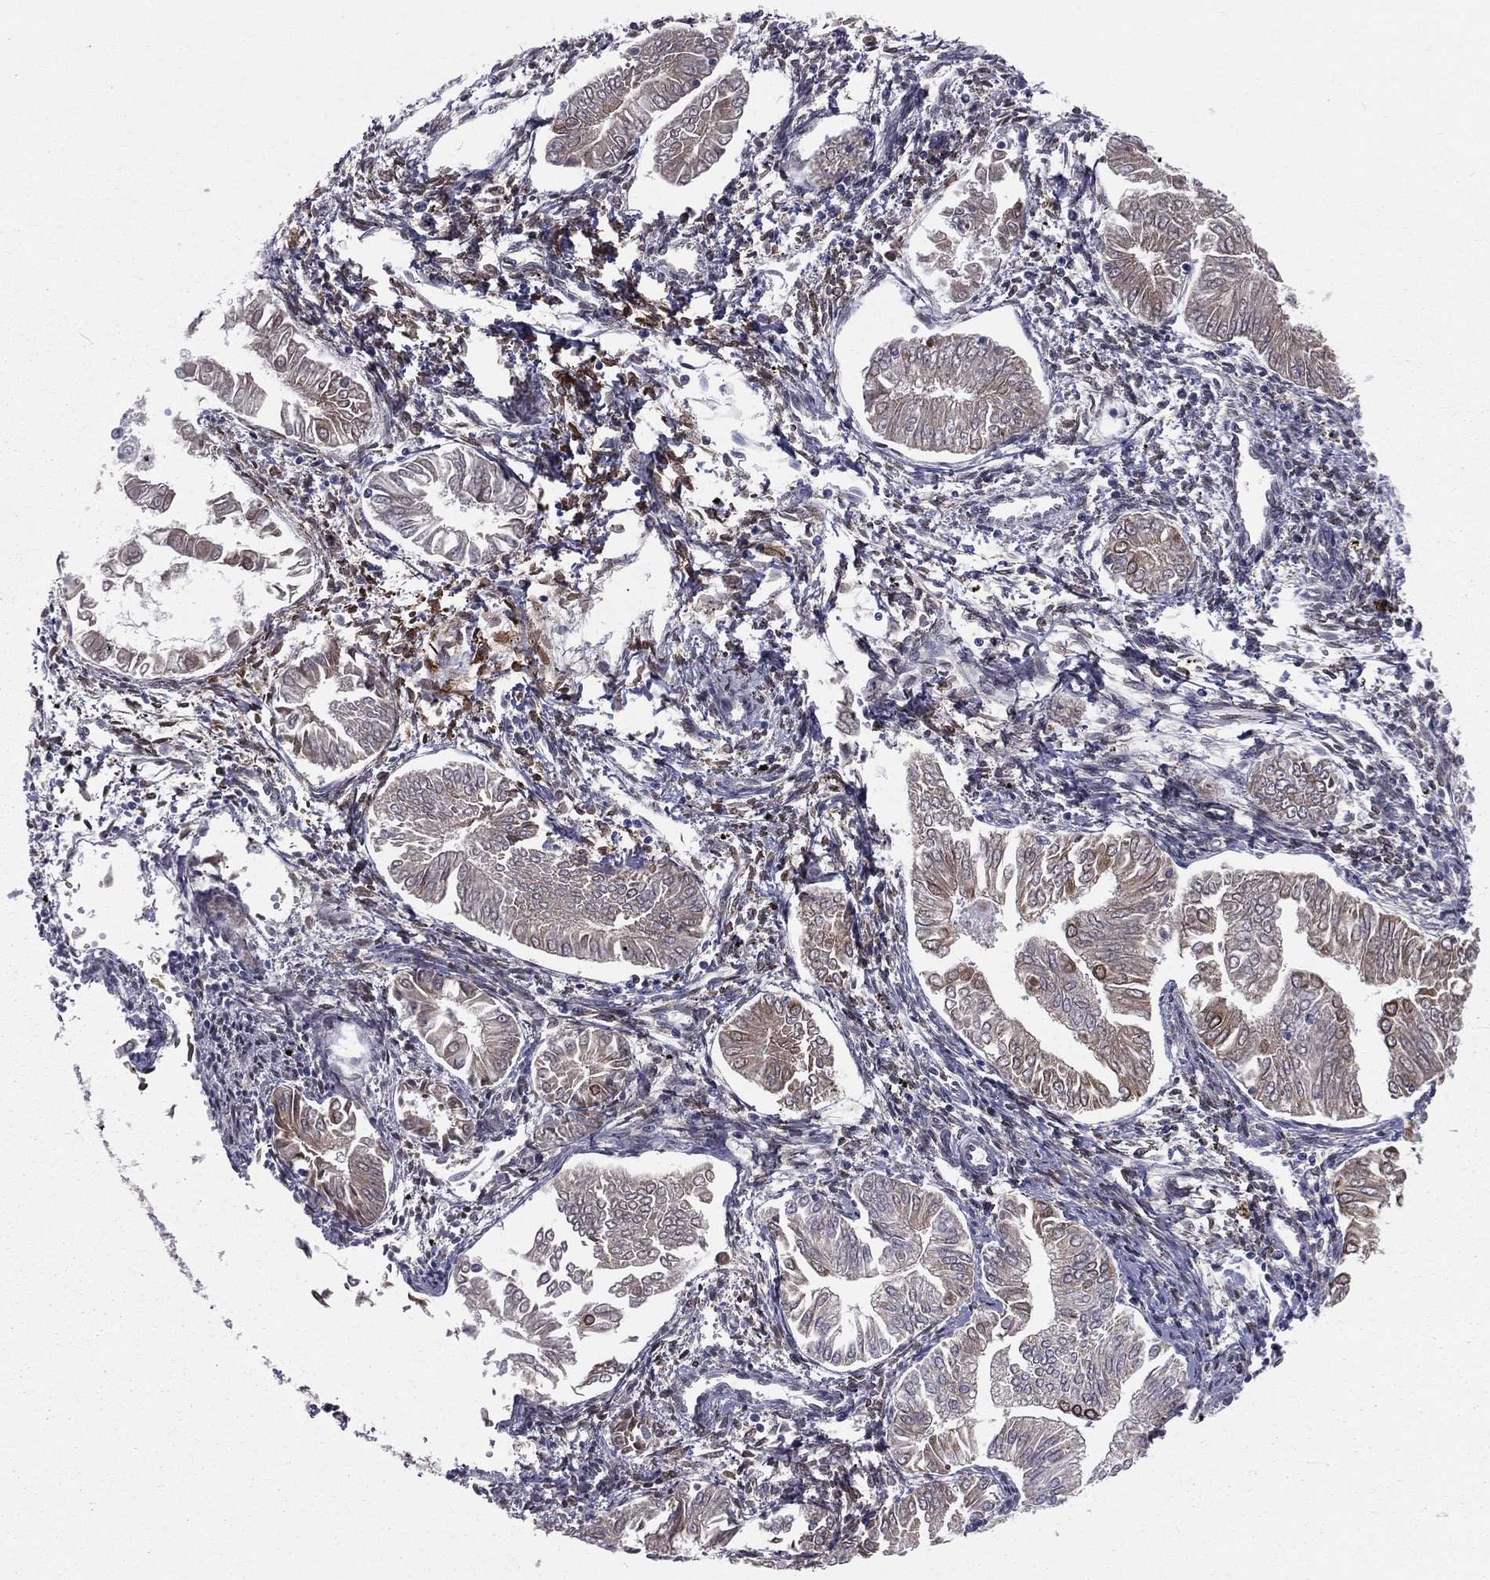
{"staining": {"intensity": "moderate", "quantity": "<25%", "location": "cytoplasmic/membranous"}, "tissue": "endometrial cancer", "cell_type": "Tumor cells", "image_type": "cancer", "snomed": [{"axis": "morphology", "description": "Adenocarcinoma, NOS"}, {"axis": "topography", "description": "Endometrium"}], "caption": "Immunohistochemical staining of human endometrial cancer reveals moderate cytoplasmic/membranous protein staining in about <25% of tumor cells. Using DAB (brown) and hematoxylin (blue) stains, captured at high magnification using brightfield microscopy.", "gene": "PGRMC1", "patient": {"sex": "female", "age": 53}}